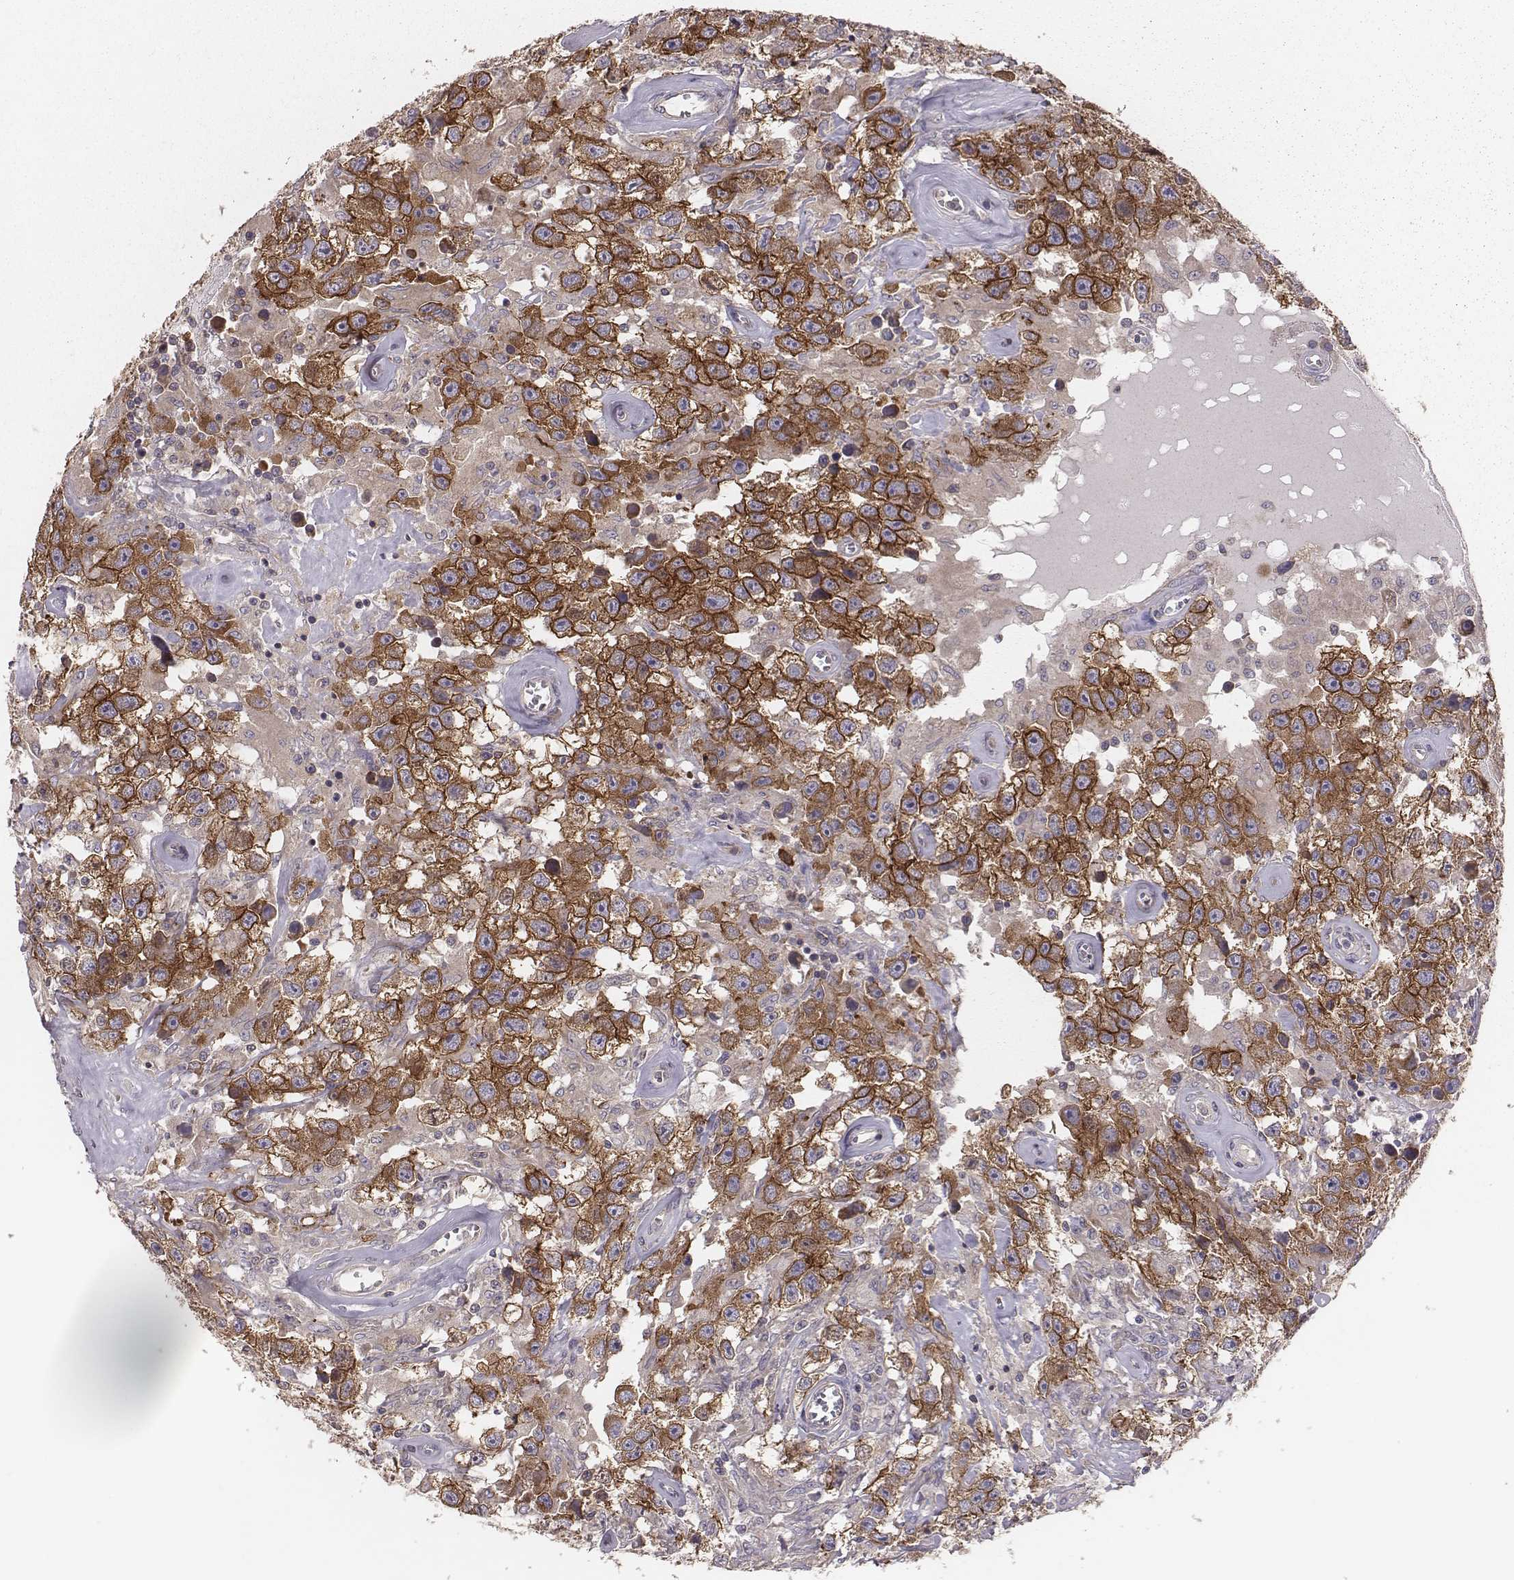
{"staining": {"intensity": "strong", "quantity": ">75%", "location": "cytoplasmic/membranous"}, "tissue": "testis cancer", "cell_type": "Tumor cells", "image_type": "cancer", "snomed": [{"axis": "morphology", "description": "Seminoma, NOS"}, {"axis": "topography", "description": "Testis"}], "caption": "Immunohistochemical staining of human testis cancer (seminoma) reveals high levels of strong cytoplasmic/membranous protein expression in about >75% of tumor cells. The protein of interest is stained brown, and the nuclei are stained in blue (DAB IHC with brightfield microscopy, high magnification).", "gene": "CAD", "patient": {"sex": "male", "age": 43}}